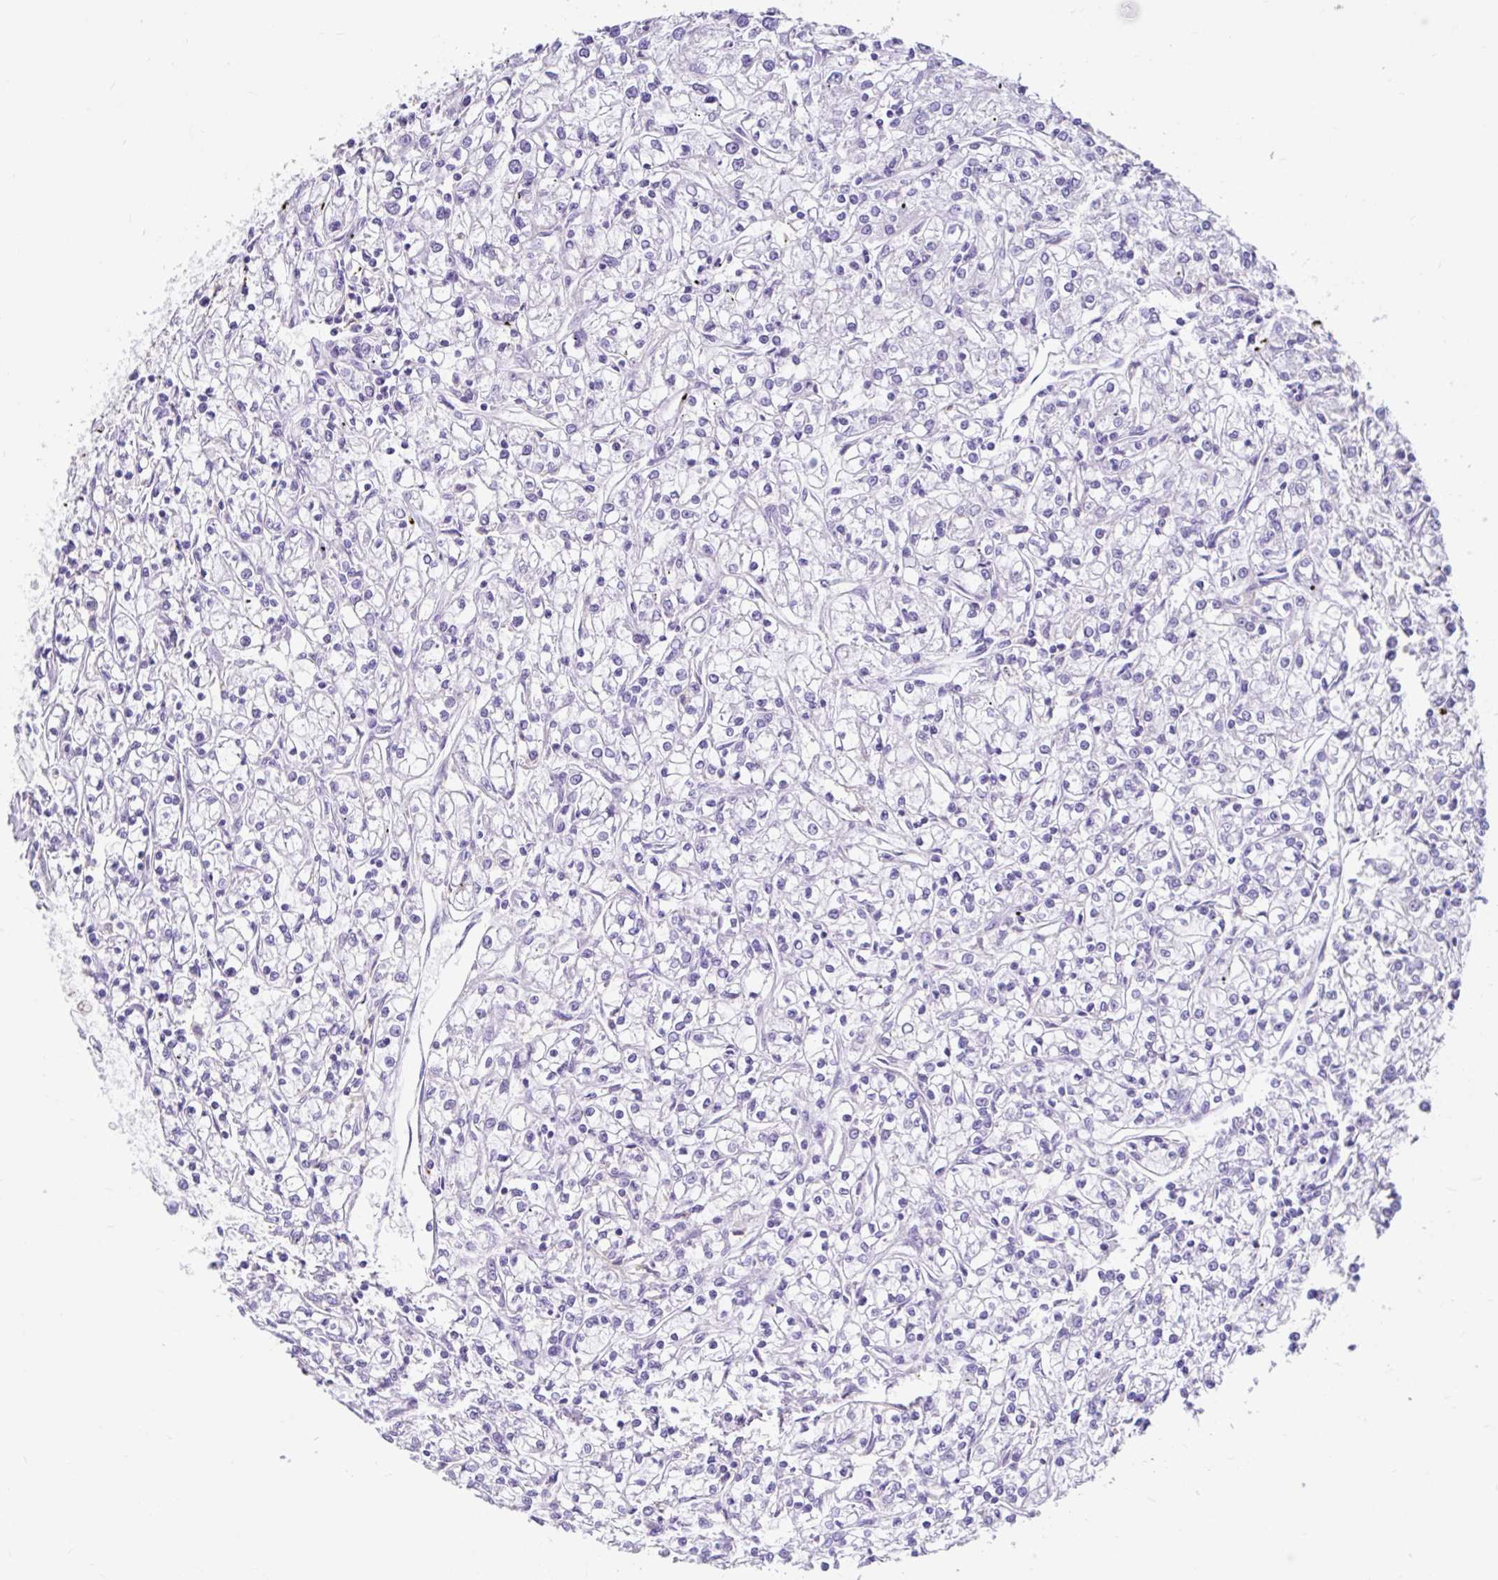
{"staining": {"intensity": "negative", "quantity": "none", "location": "none"}, "tissue": "renal cancer", "cell_type": "Tumor cells", "image_type": "cancer", "snomed": [{"axis": "morphology", "description": "Adenocarcinoma, NOS"}, {"axis": "topography", "description": "Kidney"}], "caption": "IHC micrograph of human renal cancer stained for a protein (brown), which demonstrates no expression in tumor cells.", "gene": "DCAF17", "patient": {"sex": "female", "age": 59}}